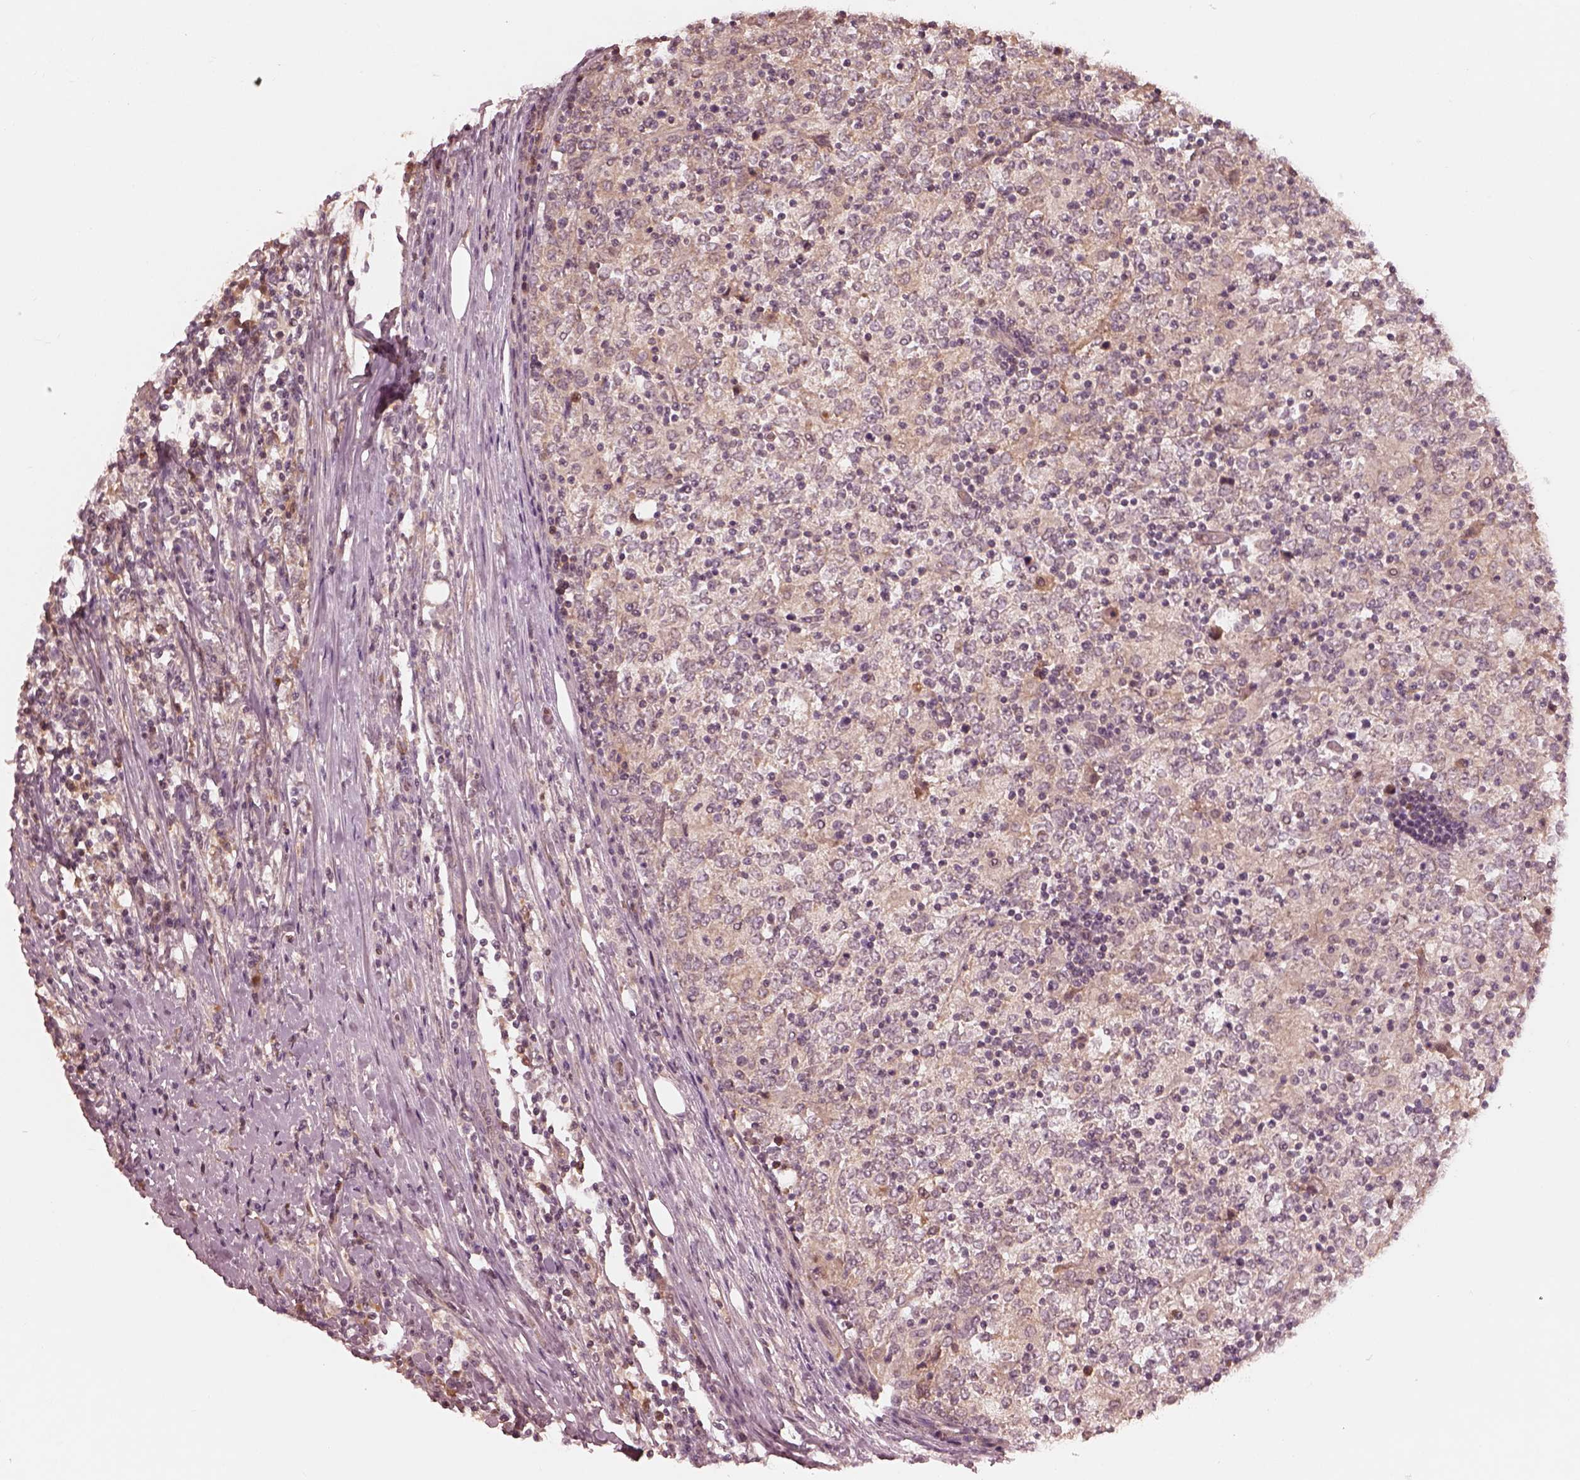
{"staining": {"intensity": "negative", "quantity": "none", "location": "none"}, "tissue": "lymphoma", "cell_type": "Tumor cells", "image_type": "cancer", "snomed": [{"axis": "morphology", "description": "Malignant lymphoma, non-Hodgkin's type, High grade"}, {"axis": "topography", "description": "Lymph node"}], "caption": "The histopathology image demonstrates no staining of tumor cells in lymphoma.", "gene": "TF", "patient": {"sex": "female", "age": 84}}